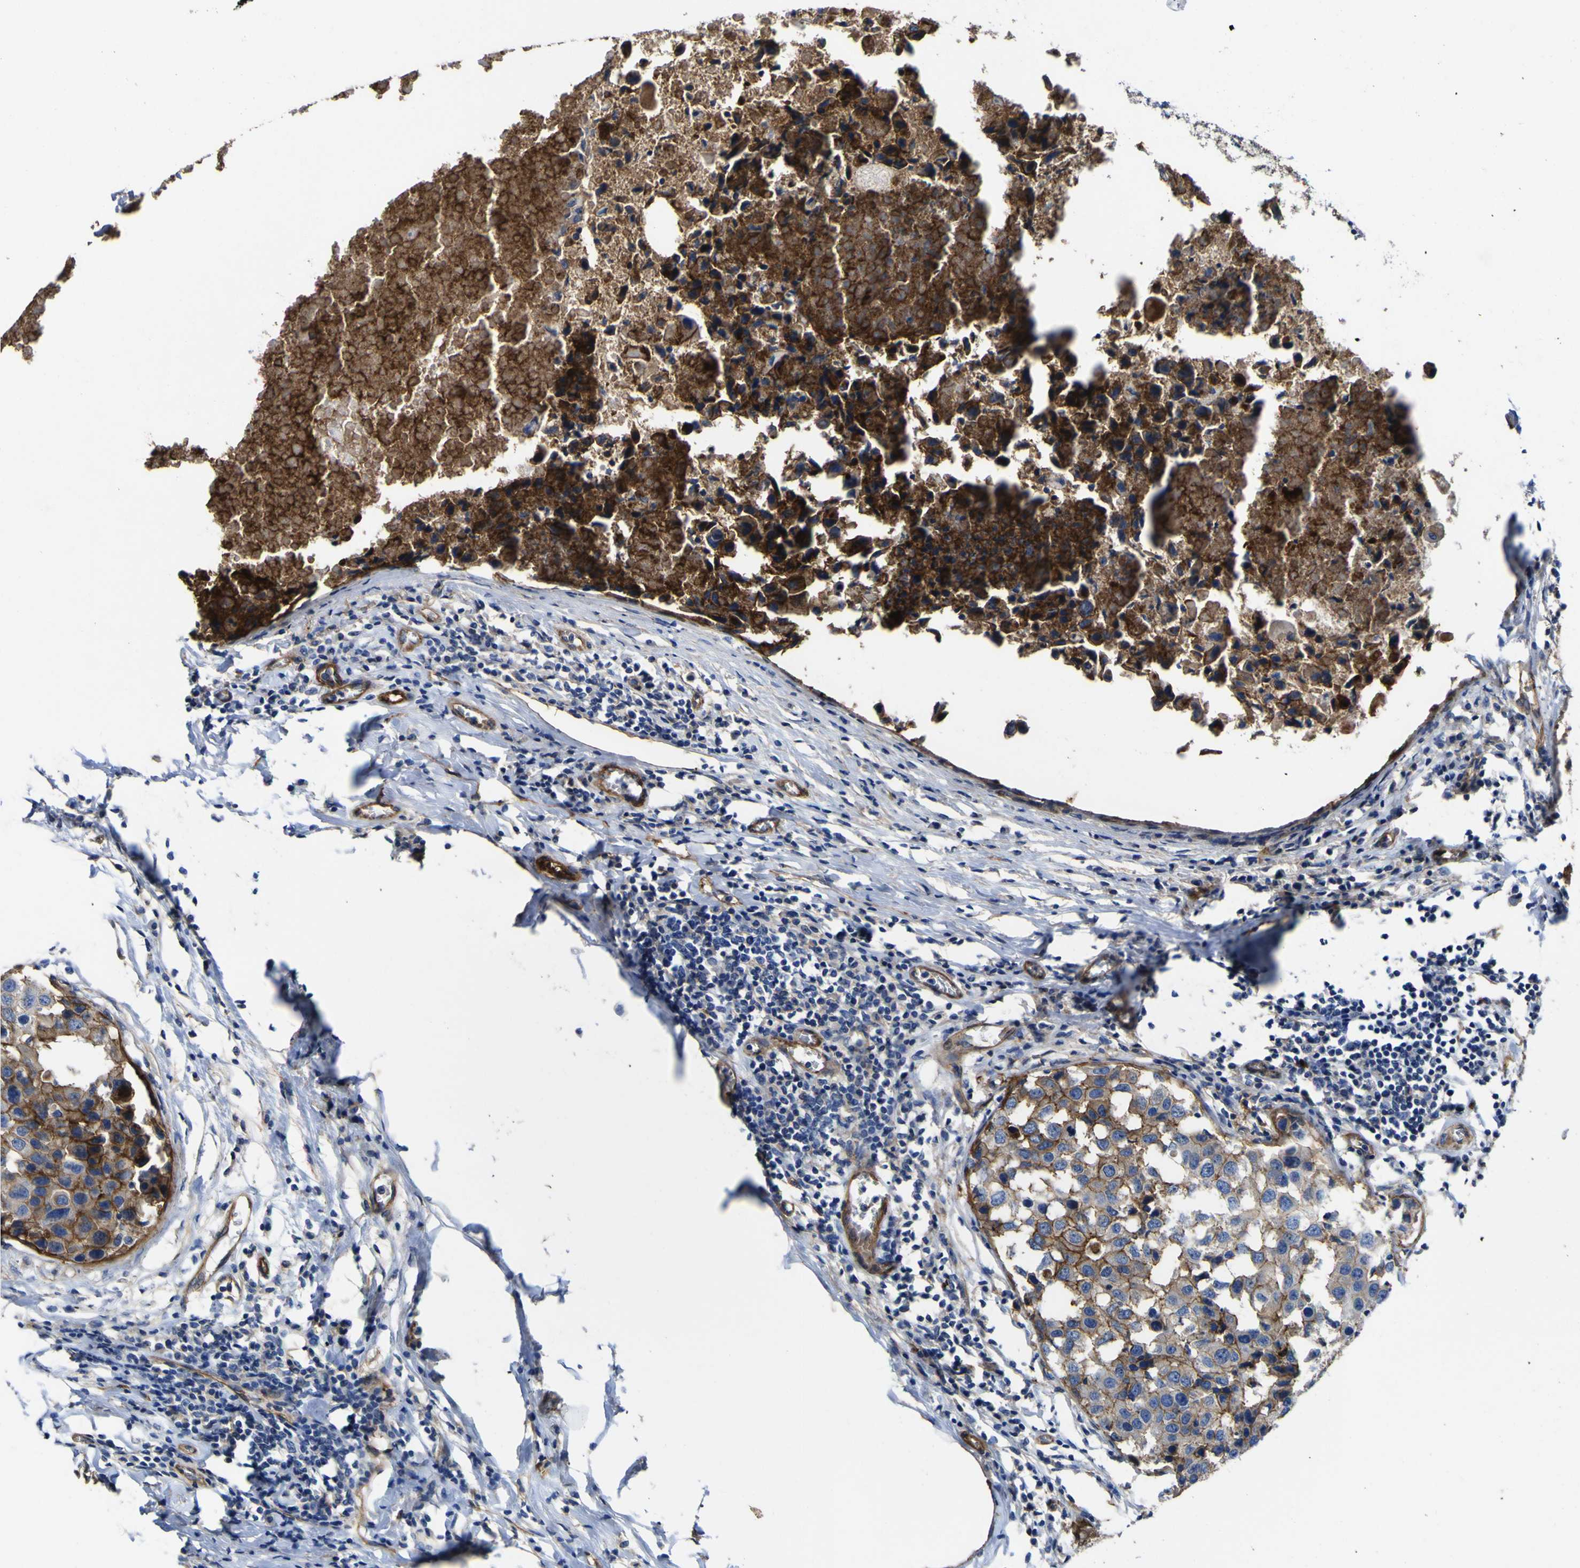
{"staining": {"intensity": "moderate", "quantity": "25%-75%", "location": "cytoplasmic/membranous"}, "tissue": "breast cancer", "cell_type": "Tumor cells", "image_type": "cancer", "snomed": [{"axis": "morphology", "description": "Duct carcinoma"}, {"axis": "topography", "description": "Breast"}], "caption": "A medium amount of moderate cytoplasmic/membranous staining is identified in approximately 25%-75% of tumor cells in breast cancer tissue.", "gene": "CD151", "patient": {"sex": "female", "age": 27}}